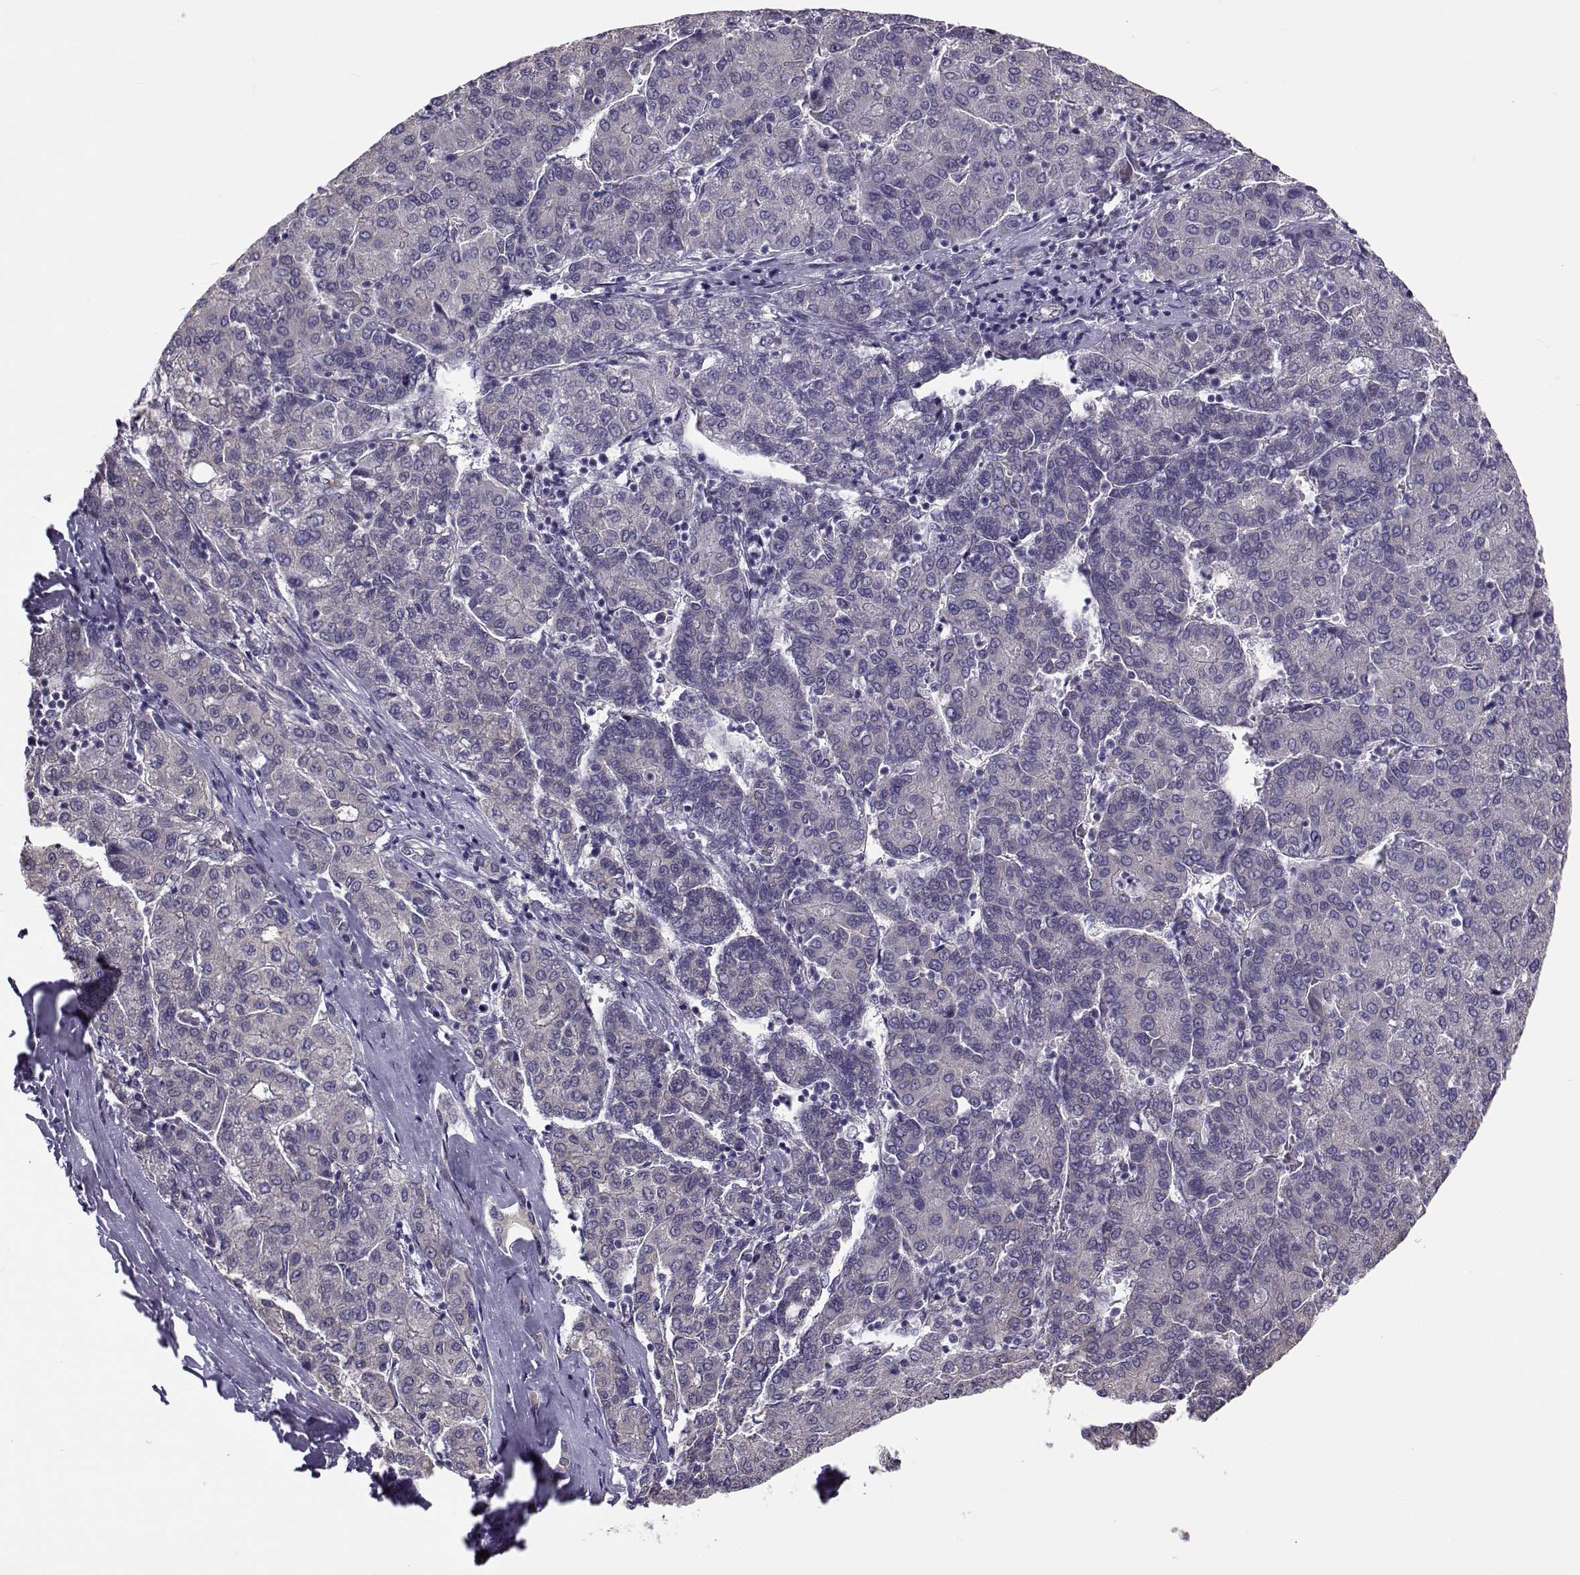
{"staining": {"intensity": "negative", "quantity": "none", "location": "none"}, "tissue": "liver cancer", "cell_type": "Tumor cells", "image_type": "cancer", "snomed": [{"axis": "morphology", "description": "Carcinoma, Hepatocellular, NOS"}, {"axis": "topography", "description": "Liver"}], "caption": "This is an IHC photomicrograph of human hepatocellular carcinoma (liver). There is no expression in tumor cells.", "gene": "BEND6", "patient": {"sex": "male", "age": 65}}